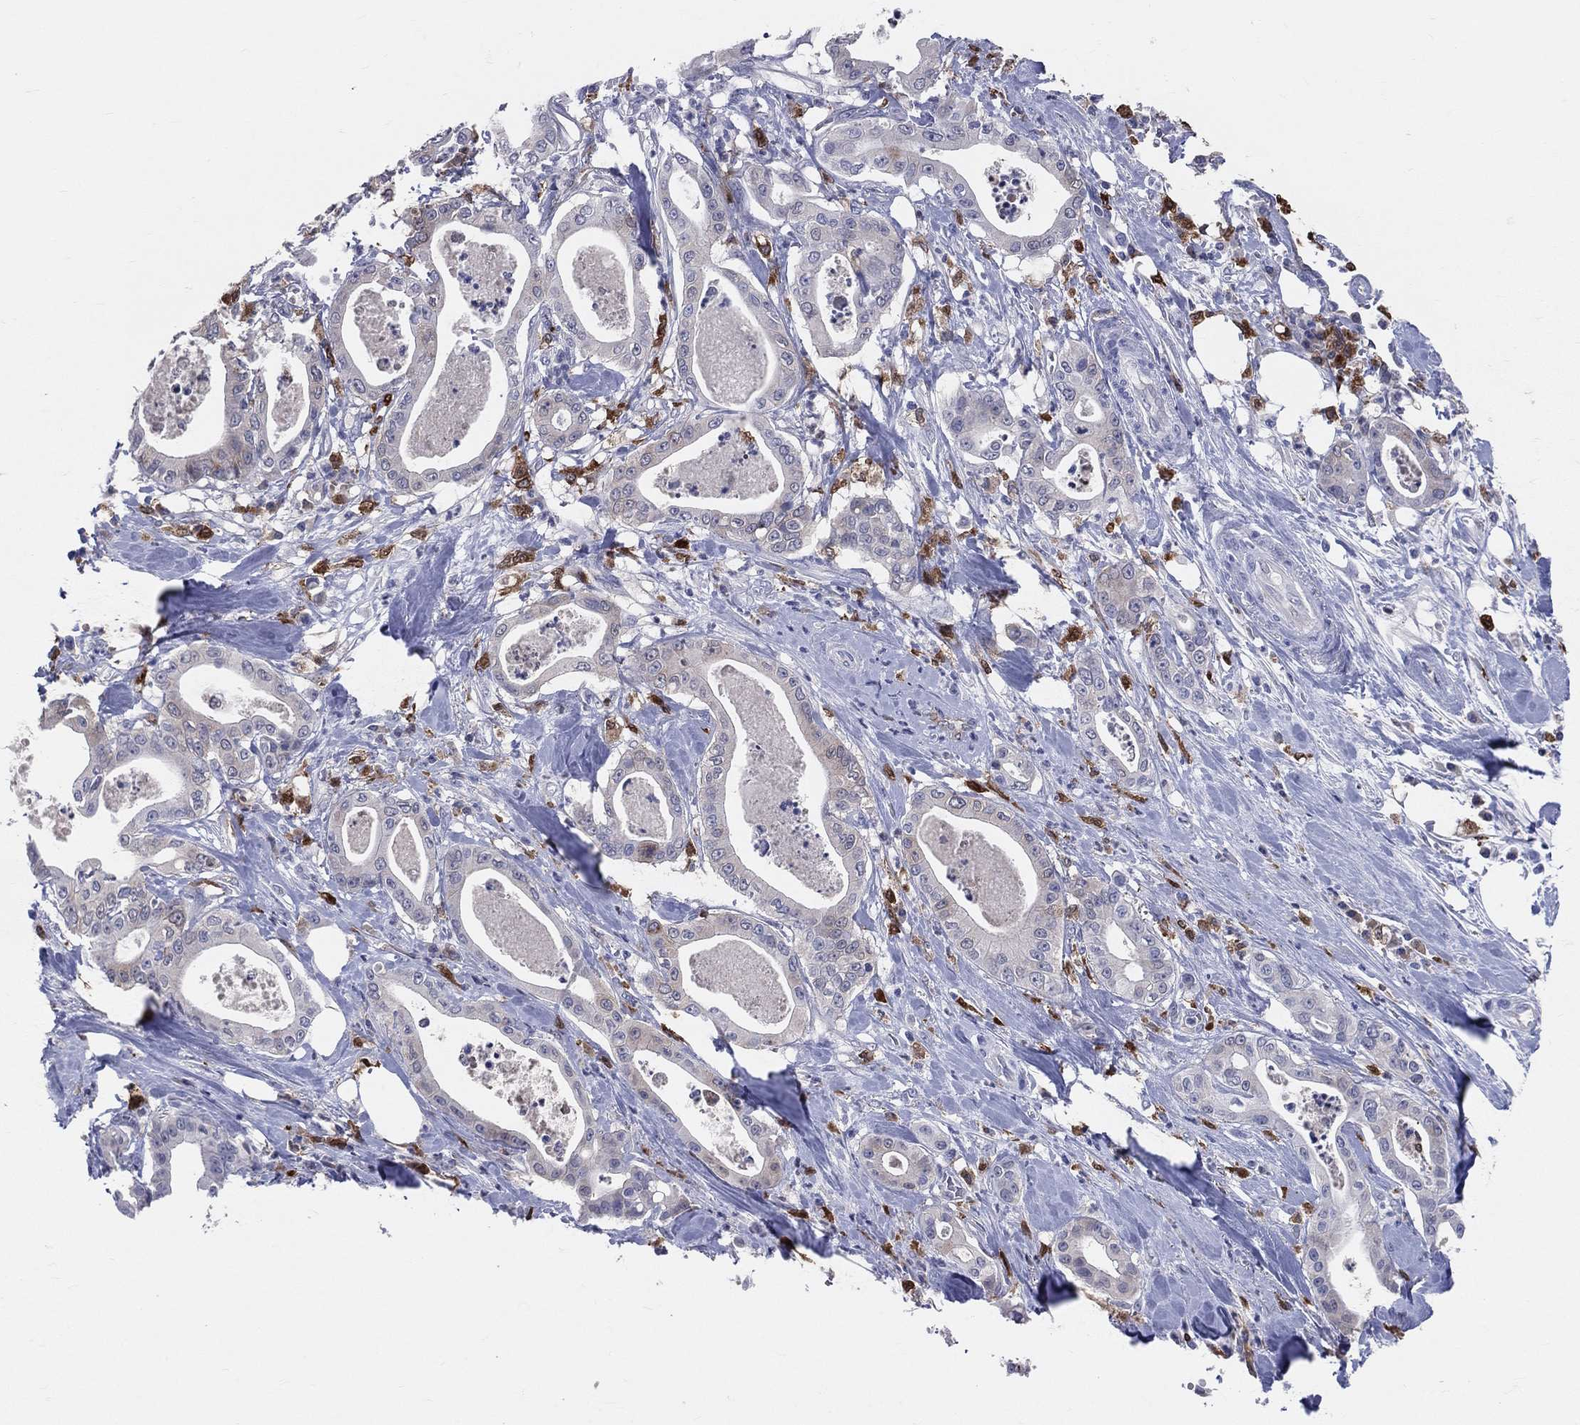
{"staining": {"intensity": "negative", "quantity": "none", "location": "none"}, "tissue": "pancreatic cancer", "cell_type": "Tumor cells", "image_type": "cancer", "snomed": [{"axis": "morphology", "description": "Adenocarcinoma, NOS"}, {"axis": "topography", "description": "Pancreas"}], "caption": "This is an IHC micrograph of human pancreatic adenocarcinoma. There is no positivity in tumor cells.", "gene": "CD74", "patient": {"sex": "male", "age": 71}}